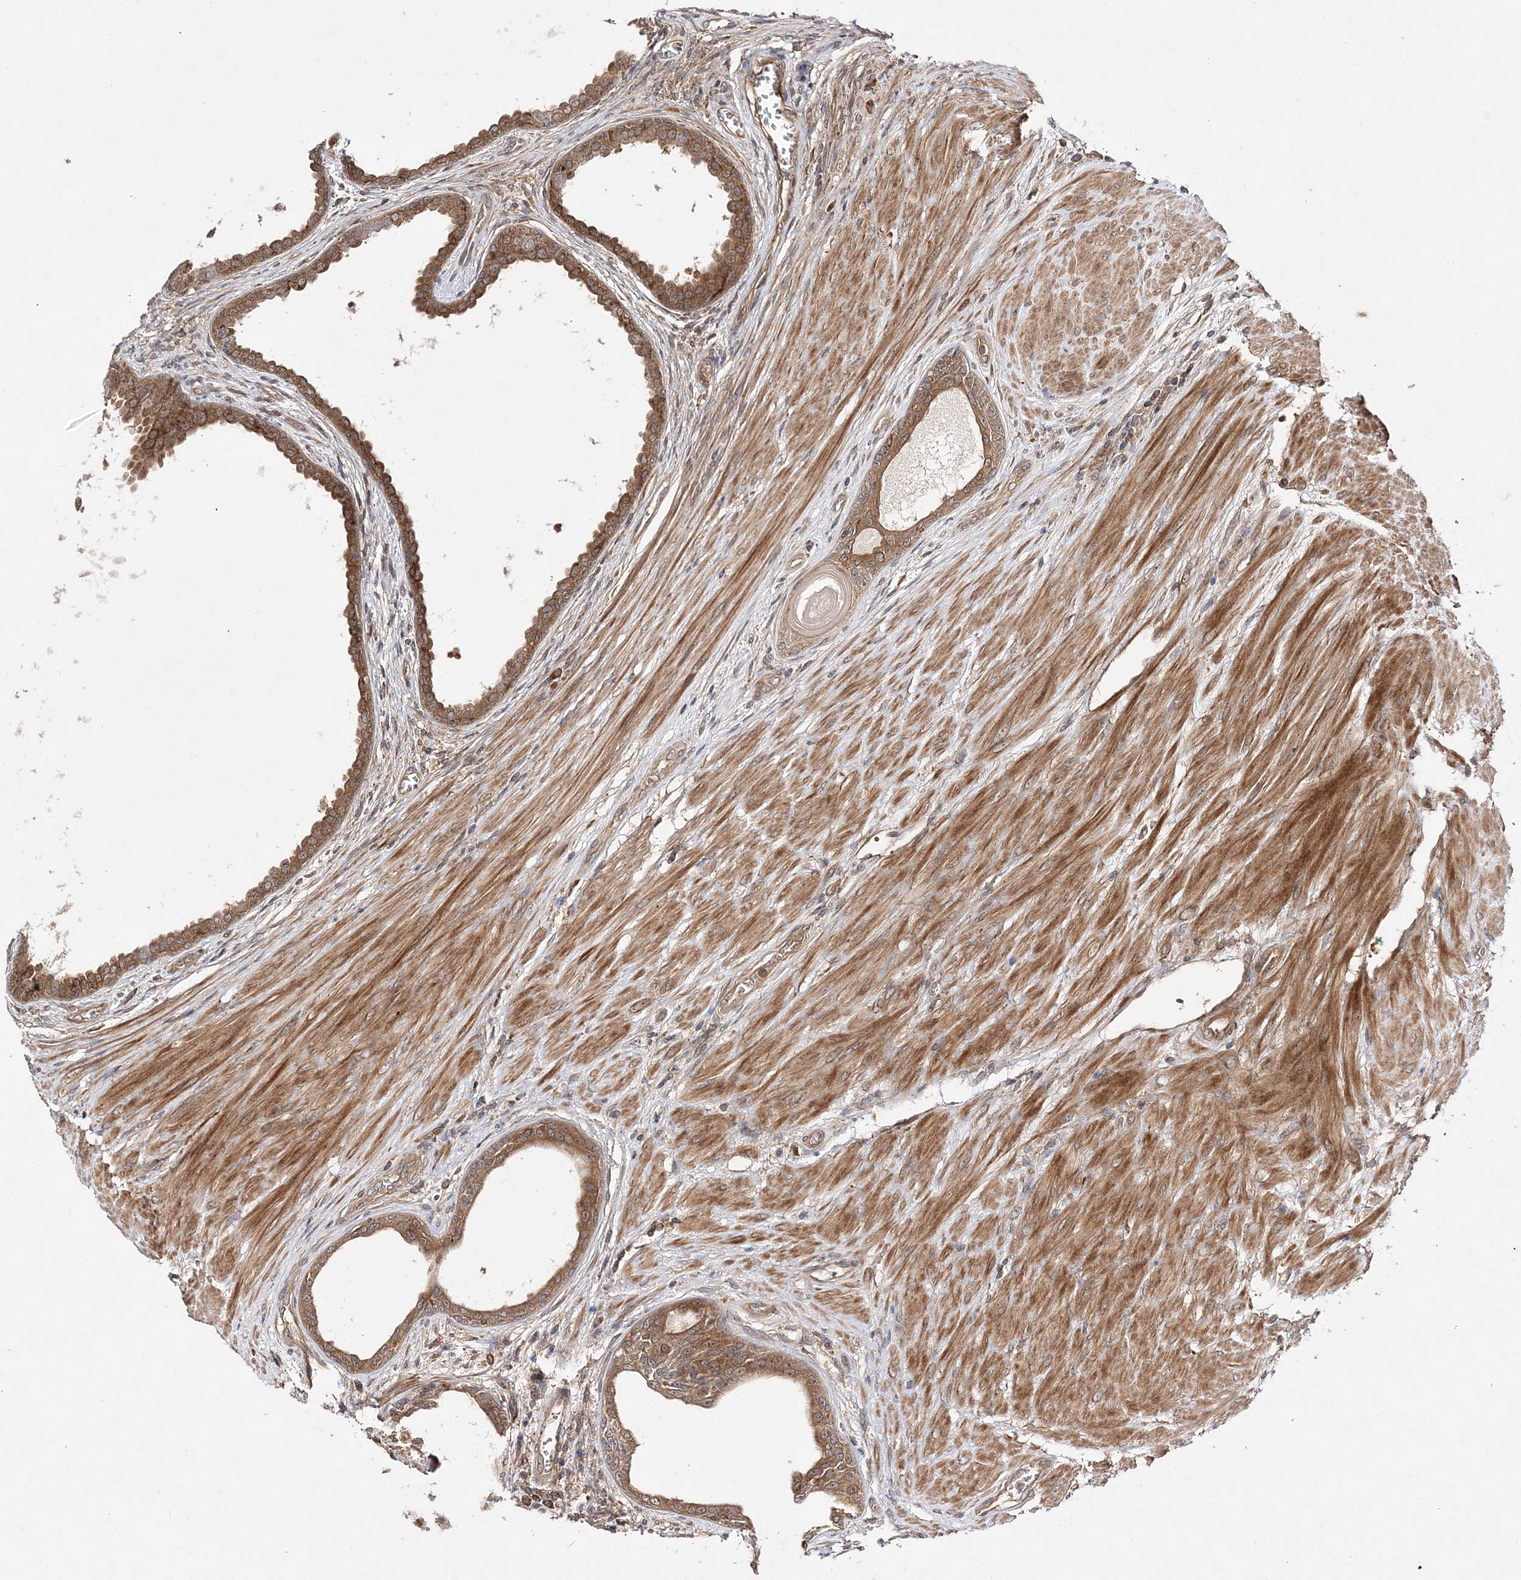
{"staining": {"intensity": "moderate", "quantity": ">75%", "location": "cytoplasmic/membranous,nuclear"}, "tissue": "prostate cancer", "cell_type": "Tumor cells", "image_type": "cancer", "snomed": [{"axis": "morphology", "description": "Normal tissue, NOS"}, {"axis": "morphology", "description": "Adenocarcinoma, Low grade"}, {"axis": "topography", "description": "Prostate"}, {"axis": "topography", "description": "Peripheral nerve tissue"}], "caption": "Prostate cancer tissue displays moderate cytoplasmic/membranous and nuclear staining in approximately >75% of tumor cells, visualized by immunohistochemistry.", "gene": "TMEM9B", "patient": {"sex": "male", "age": 71}}